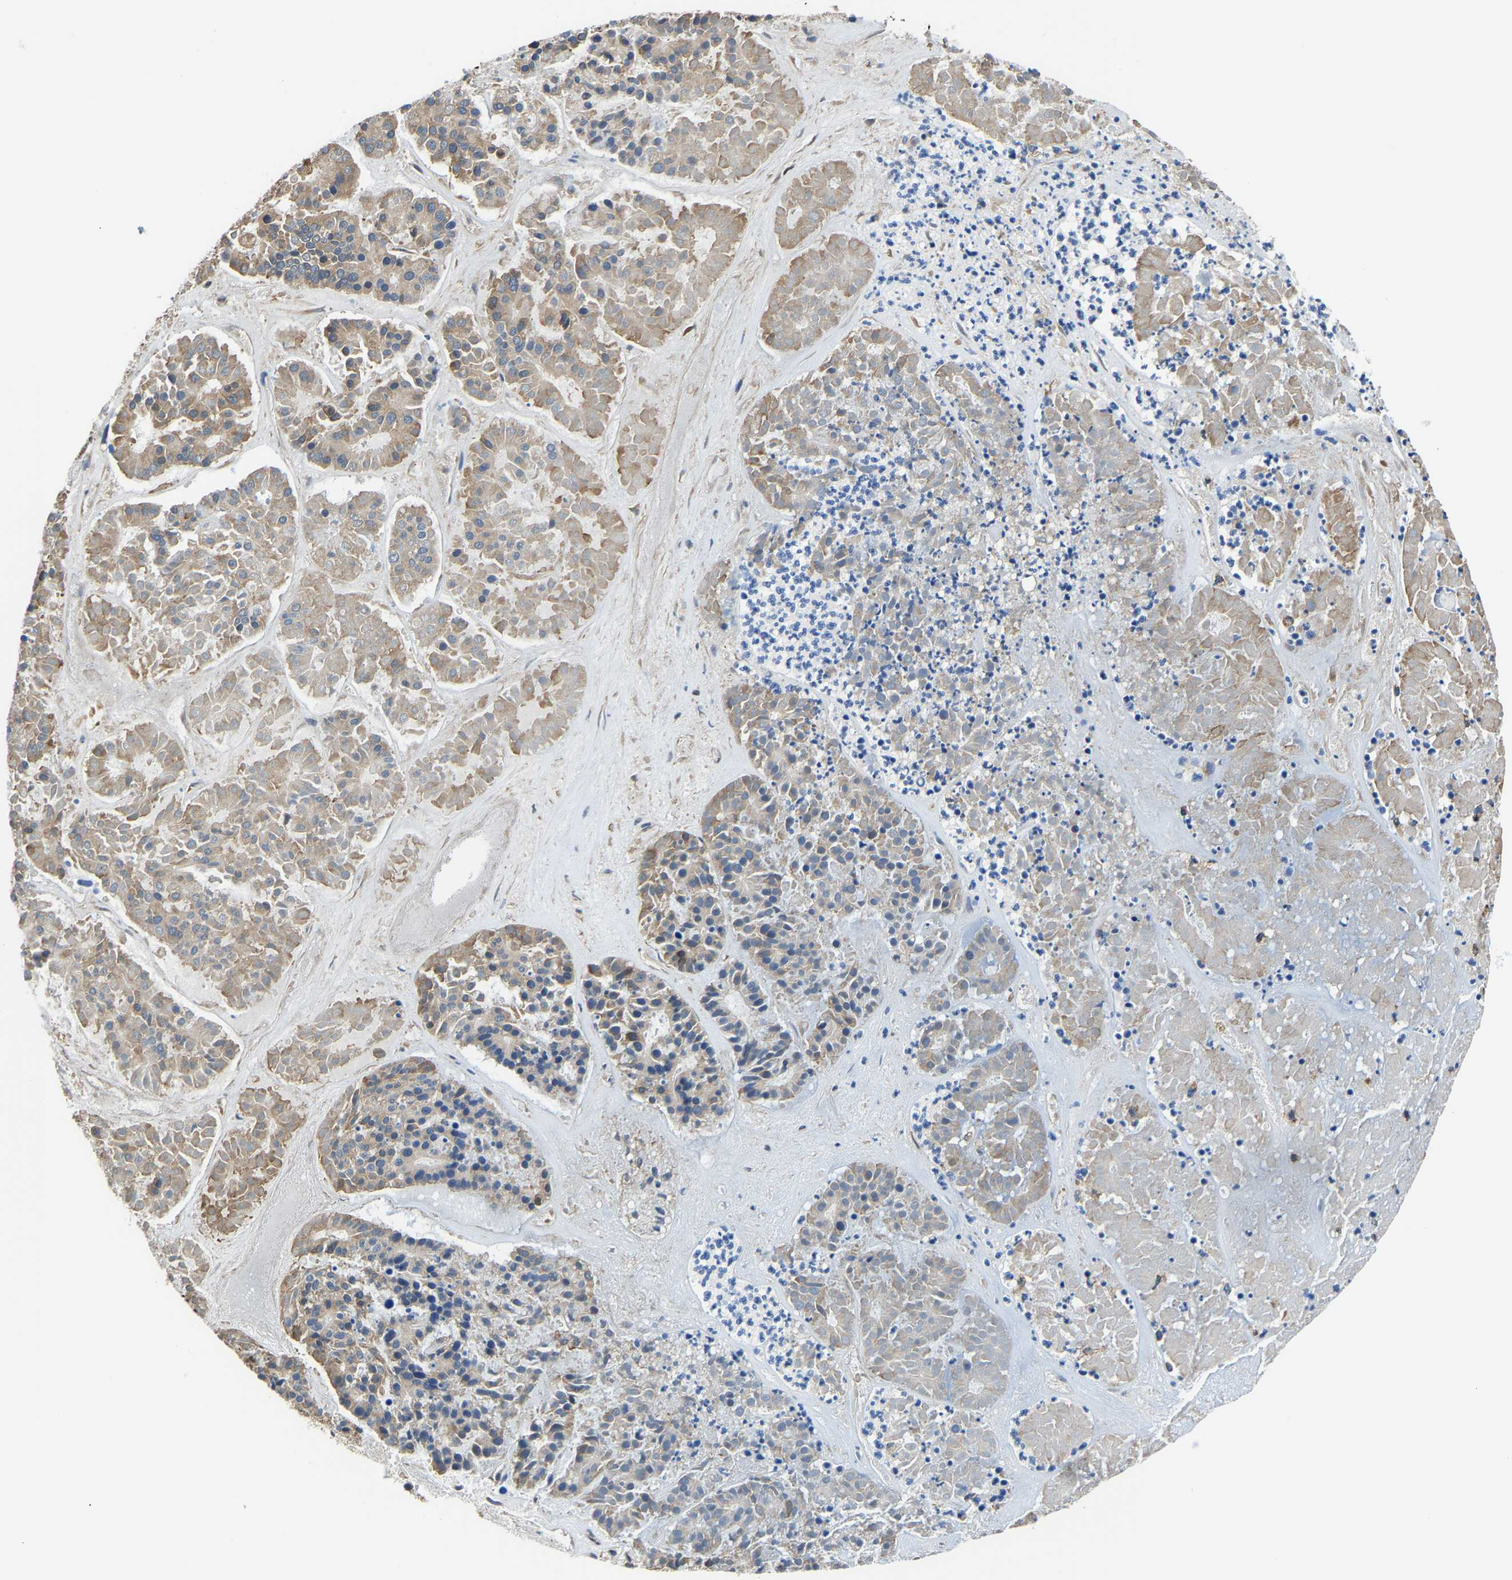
{"staining": {"intensity": "moderate", "quantity": ">75%", "location": "cytoplasmic/membranous"}, "tissue": "pancreatic cancer", "cell_type": "Tumor cells", "image_type": "cancer", "snomed": [{"axis": "morphology", "description": "Adenocarcinoma, NOS"}, {"axis": "topography", "description": "Pancreas"}], "caption": "An image of human pancreatic cancer (adenocarcinoma) stained for a protein reveals moderate cytoplasmic/membranous brown staining in tumor cells. Using DAB (brown) and hematoxylin (blue) stains, captured at high magnification using brightfield microscopy.", "gene": "G3BP2", "patient": {"sex": "male", "age": 50}}